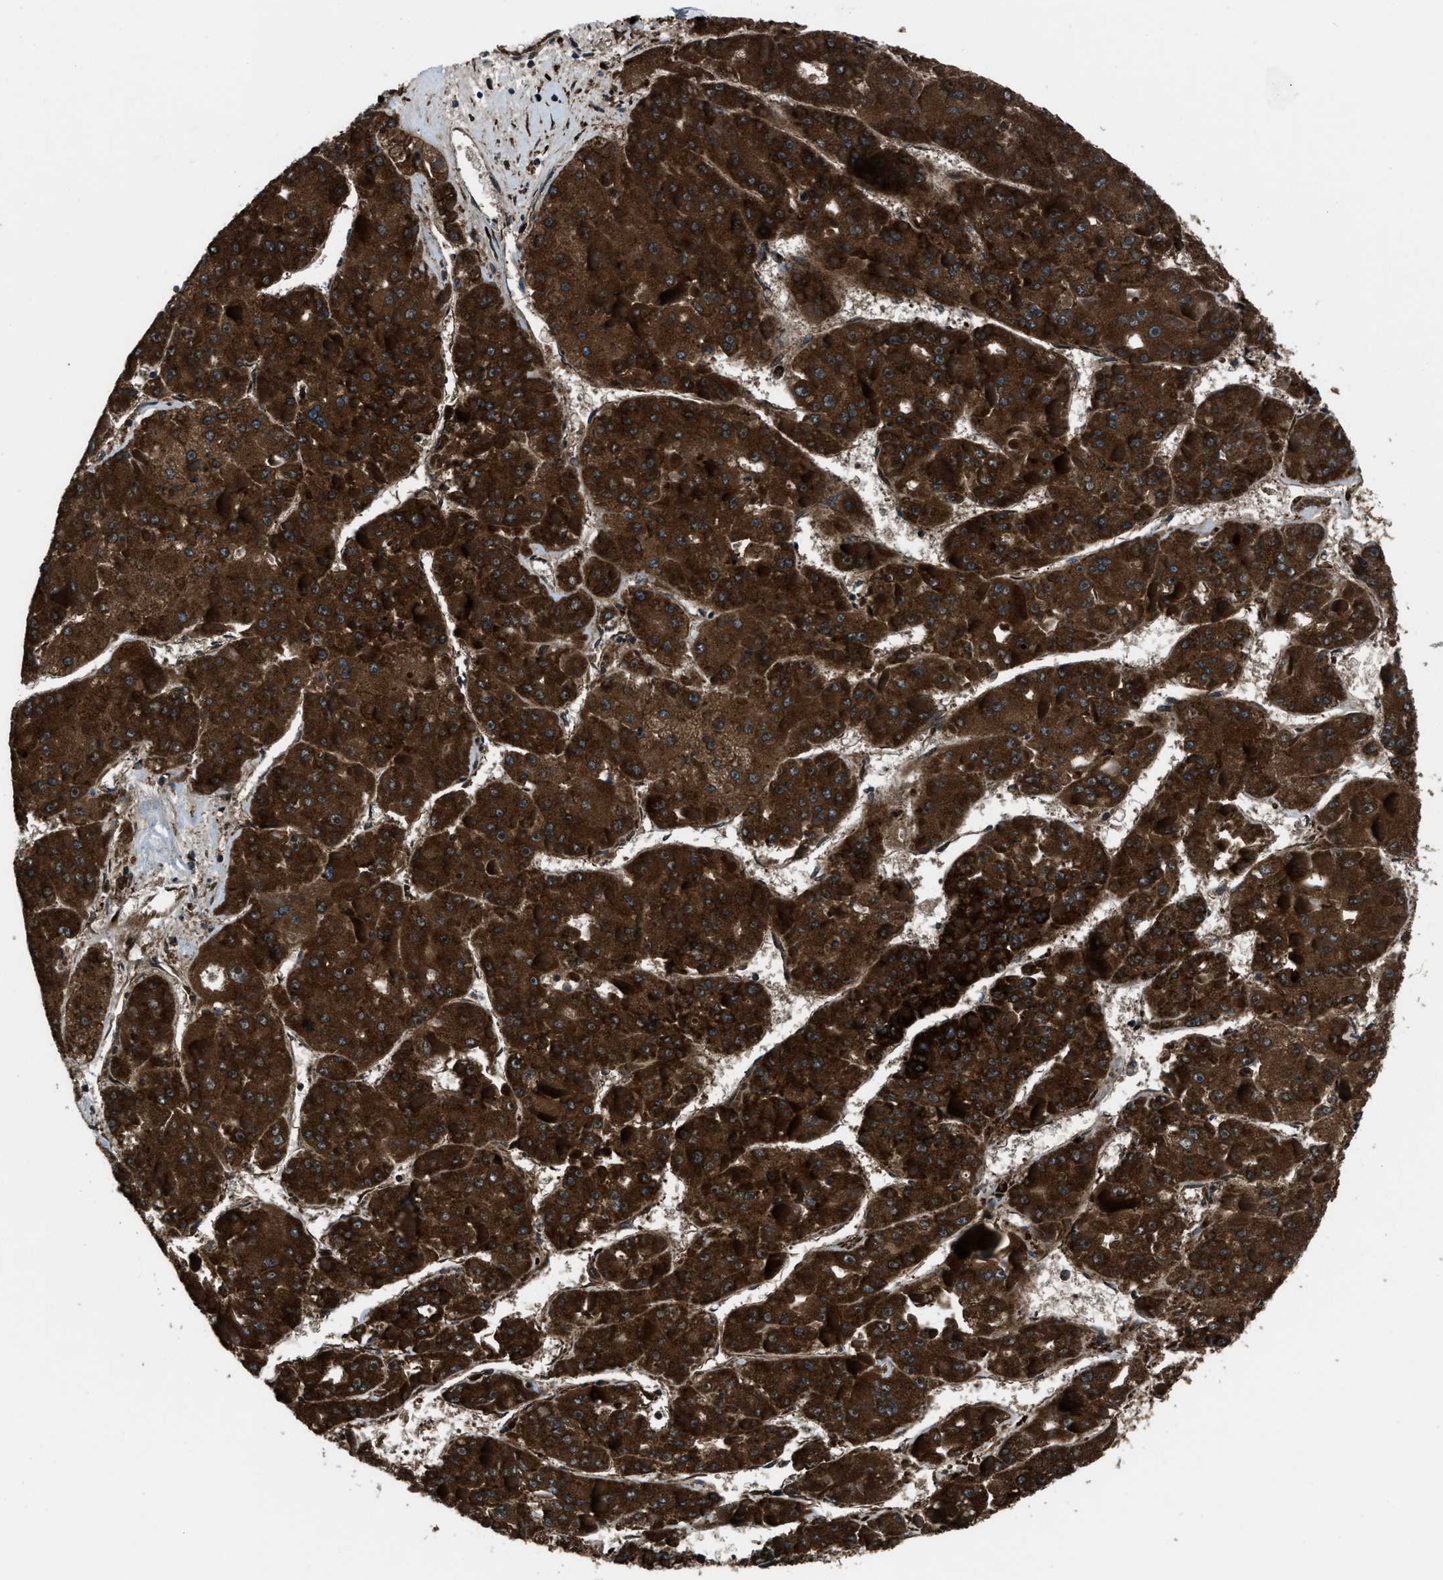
{"staining": {"intensity": "strong", "quantity": ">75%", "location": "cytoplasmic/membranous,nuclear"}, "tissue": "liver cancer", "cell_type": "Tumor cells", "image_type": "cancer", "snomed": [{"axis": "morphology", "description": "Carcinoma, Hepatocellular, NOS"}, {"axis": "topography", "description": "Liver"}], "caption": "Immunohistochemical staining of human liver cancer (hepatocellular carcinoma) exhibits high levels of strong cytoplasmic/membranous and nuclear protein staining in approximately >75% of tumor cells. (DAB (3,3'-diaminobenzidine) = brown stain, brightfield microscopy at high magnification).", "gene": "SNX30", "patient": {"sex": "female", "age": 73}}